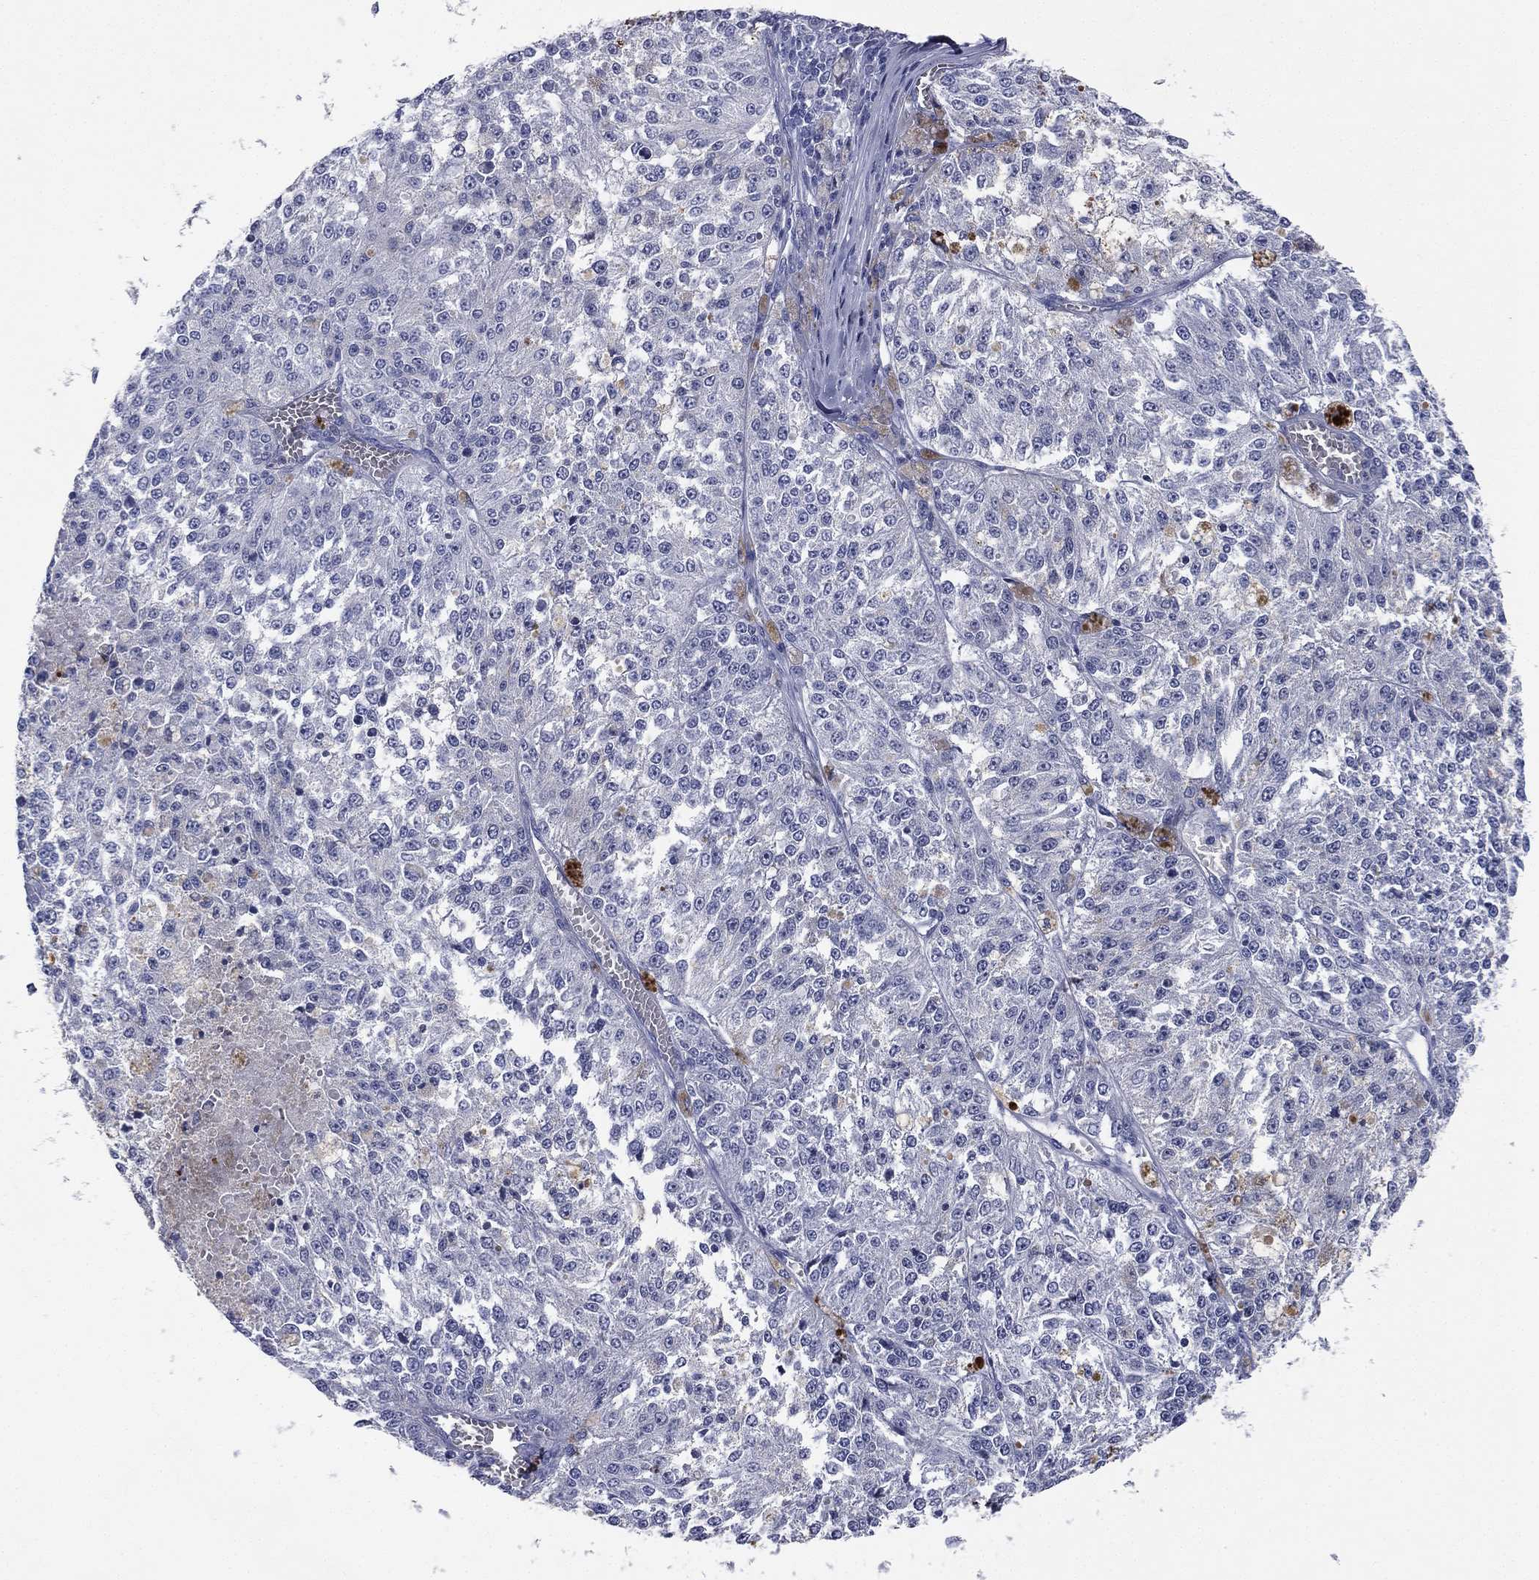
{"staining": {"intensity": "negative", "quantity": "none", "location": "none"}, "tissue": "melanoma", "cell_type": "Tumor cells", "image_type": "cancer", "snomed": [{"axis": "morphology", "description": "Malignant melanoma, Metastatic site"}, {"axis": "topography", "description": "Lymph node"}], "caption": "Immunohistochemistry (IHC) histopathology image of neoplastic tissue: human malignant melanoma (metastatic site) stained with DAB (3,3'-diaminobenzidine) exhibits no significant protein expression in tumor cells.", "gene": "KRT7", "patient": {"sex": "female", "age": 64}}